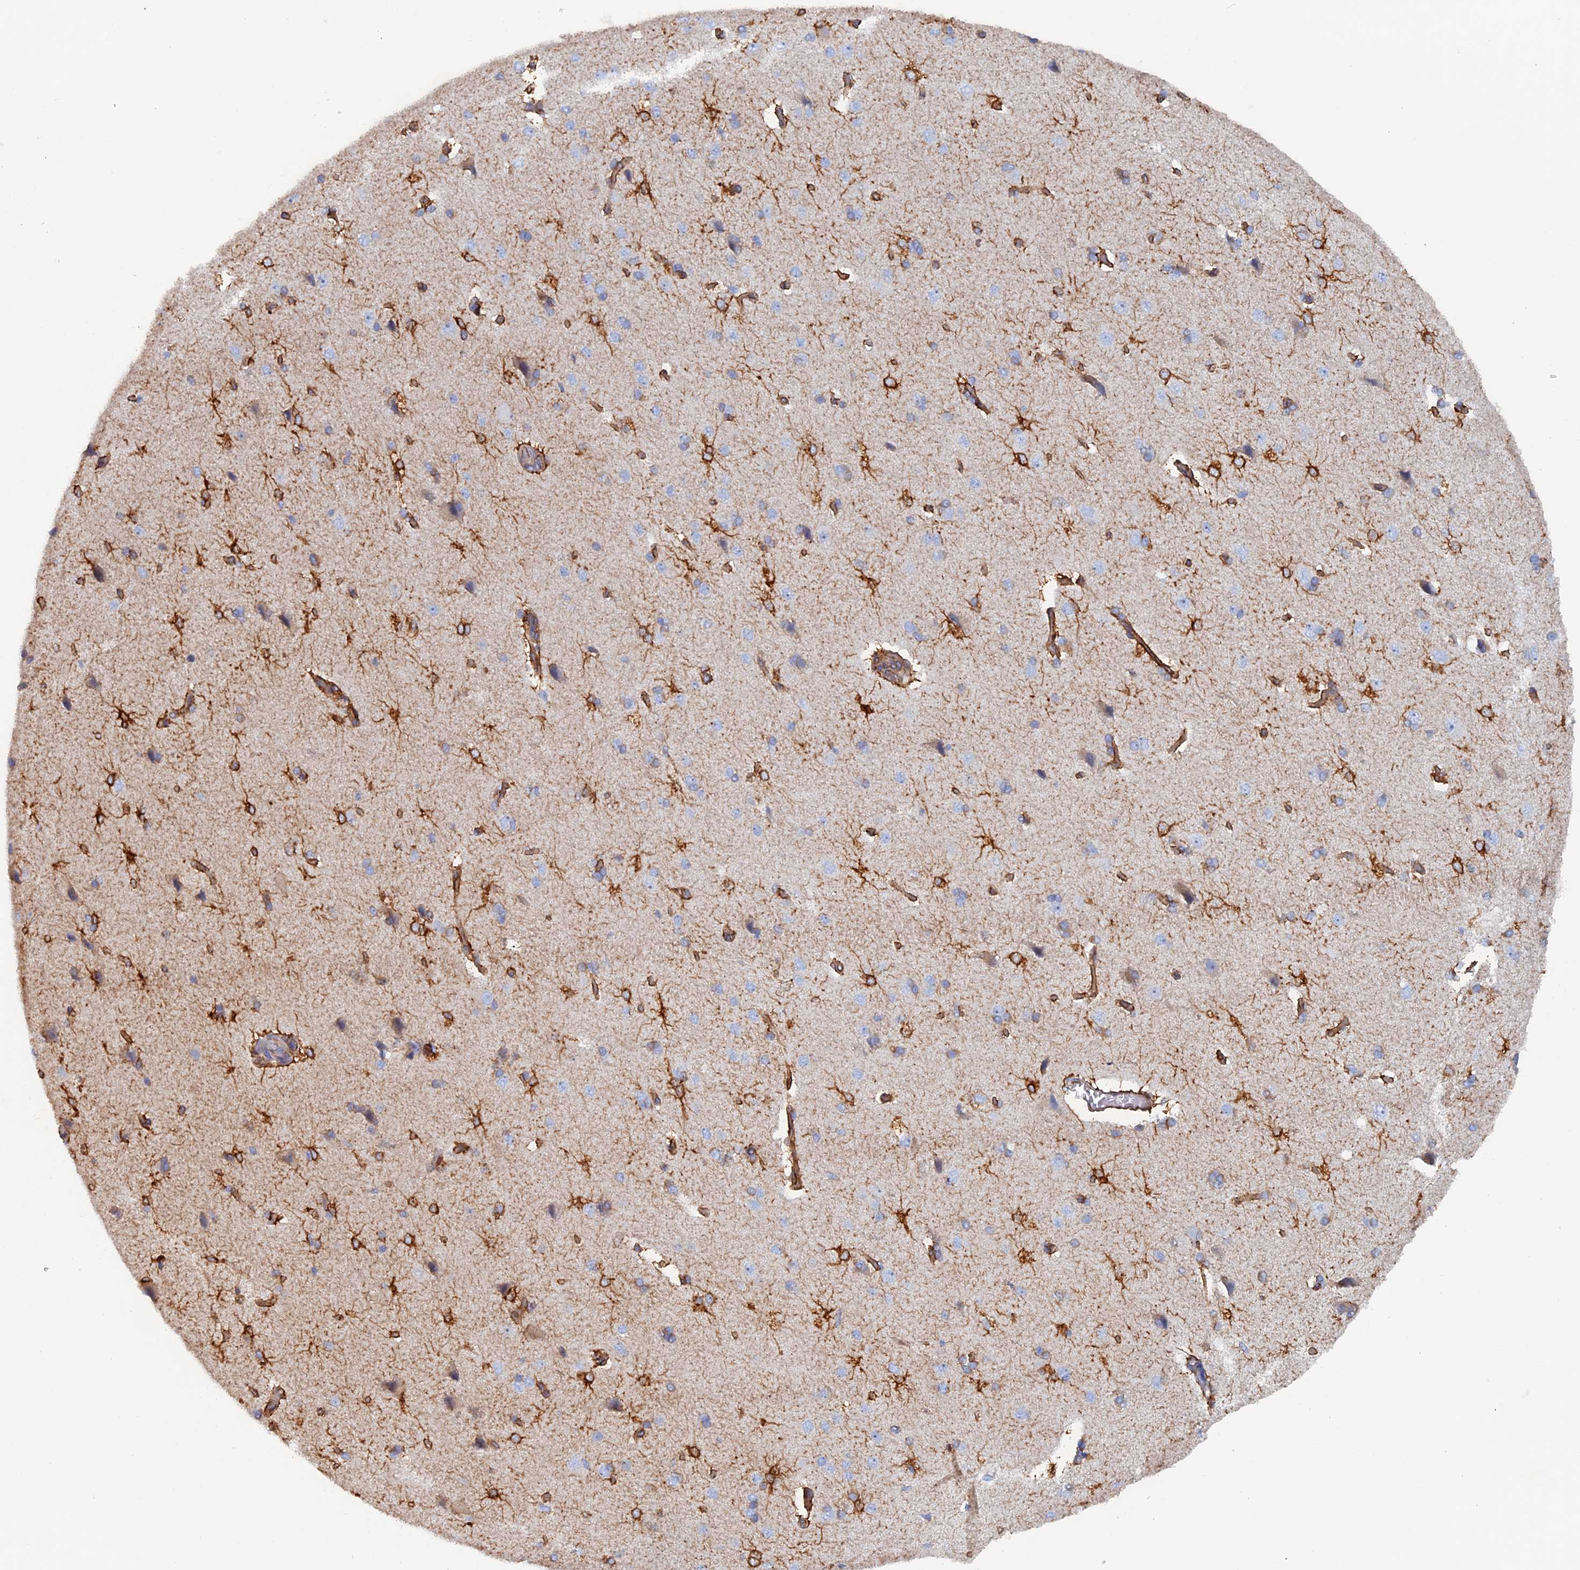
{"staining": {"intensity": "moderate", "quantity": ">75%", "location": "cytoplasmic/membranous"}, "tissue": "cerebral cortex", "cell_type": "Endothelial cells", "image_type": "normal", "snomed": [{"axis": "morphology", "description": "Normal tissue, NOS"}, {"axis": "topography", "description": "Cerebral cortex"}], "caption": "Endothelial cells reveal moderate cytoplasmic/membranous positivity in approximately >75% of cells in unremarkable cerebral cortex.", "gene": "COG7", "patient": {"sex": "male", "age": 62}}